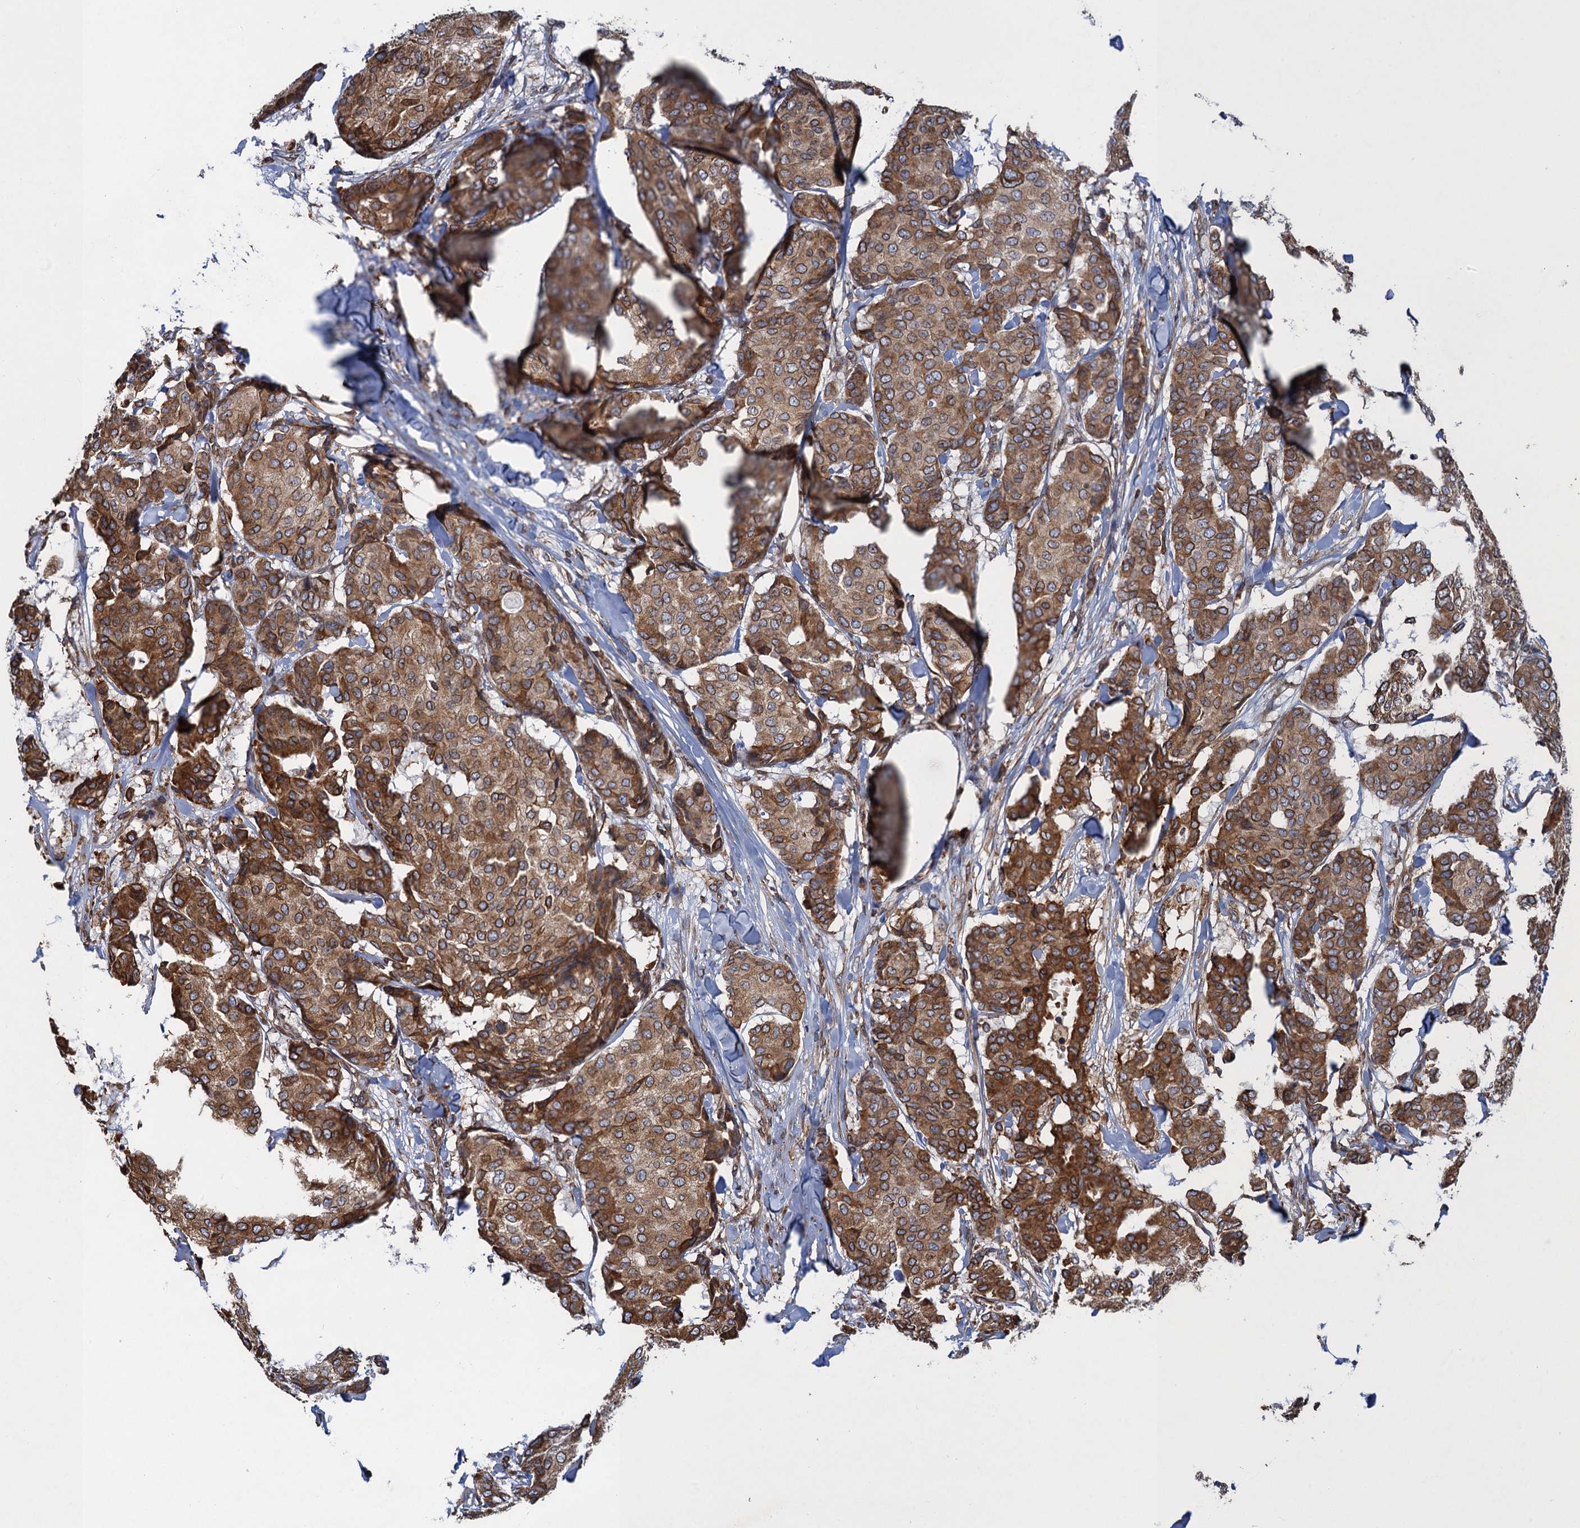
{"staining": {"intensity": "moderate", "quantity": ">75%", "location": "cytoplasmic/membranous"}, "tissue": "breast cancer", "cell_type": "Tumor cells", "image_type": "cancer", "snomed": [{"axis": "morphology", "description": "Duct carcinoma"}, {"axis": "topography", "description": "Breast"}], "caption": "A medium amount of moderate cytoplasmic/membranous expression is present in approximately >75% of tumor cells in breast cancer tissue.", "gene": "ARMC5", "patient": {"sex": "female", "age": 75}}